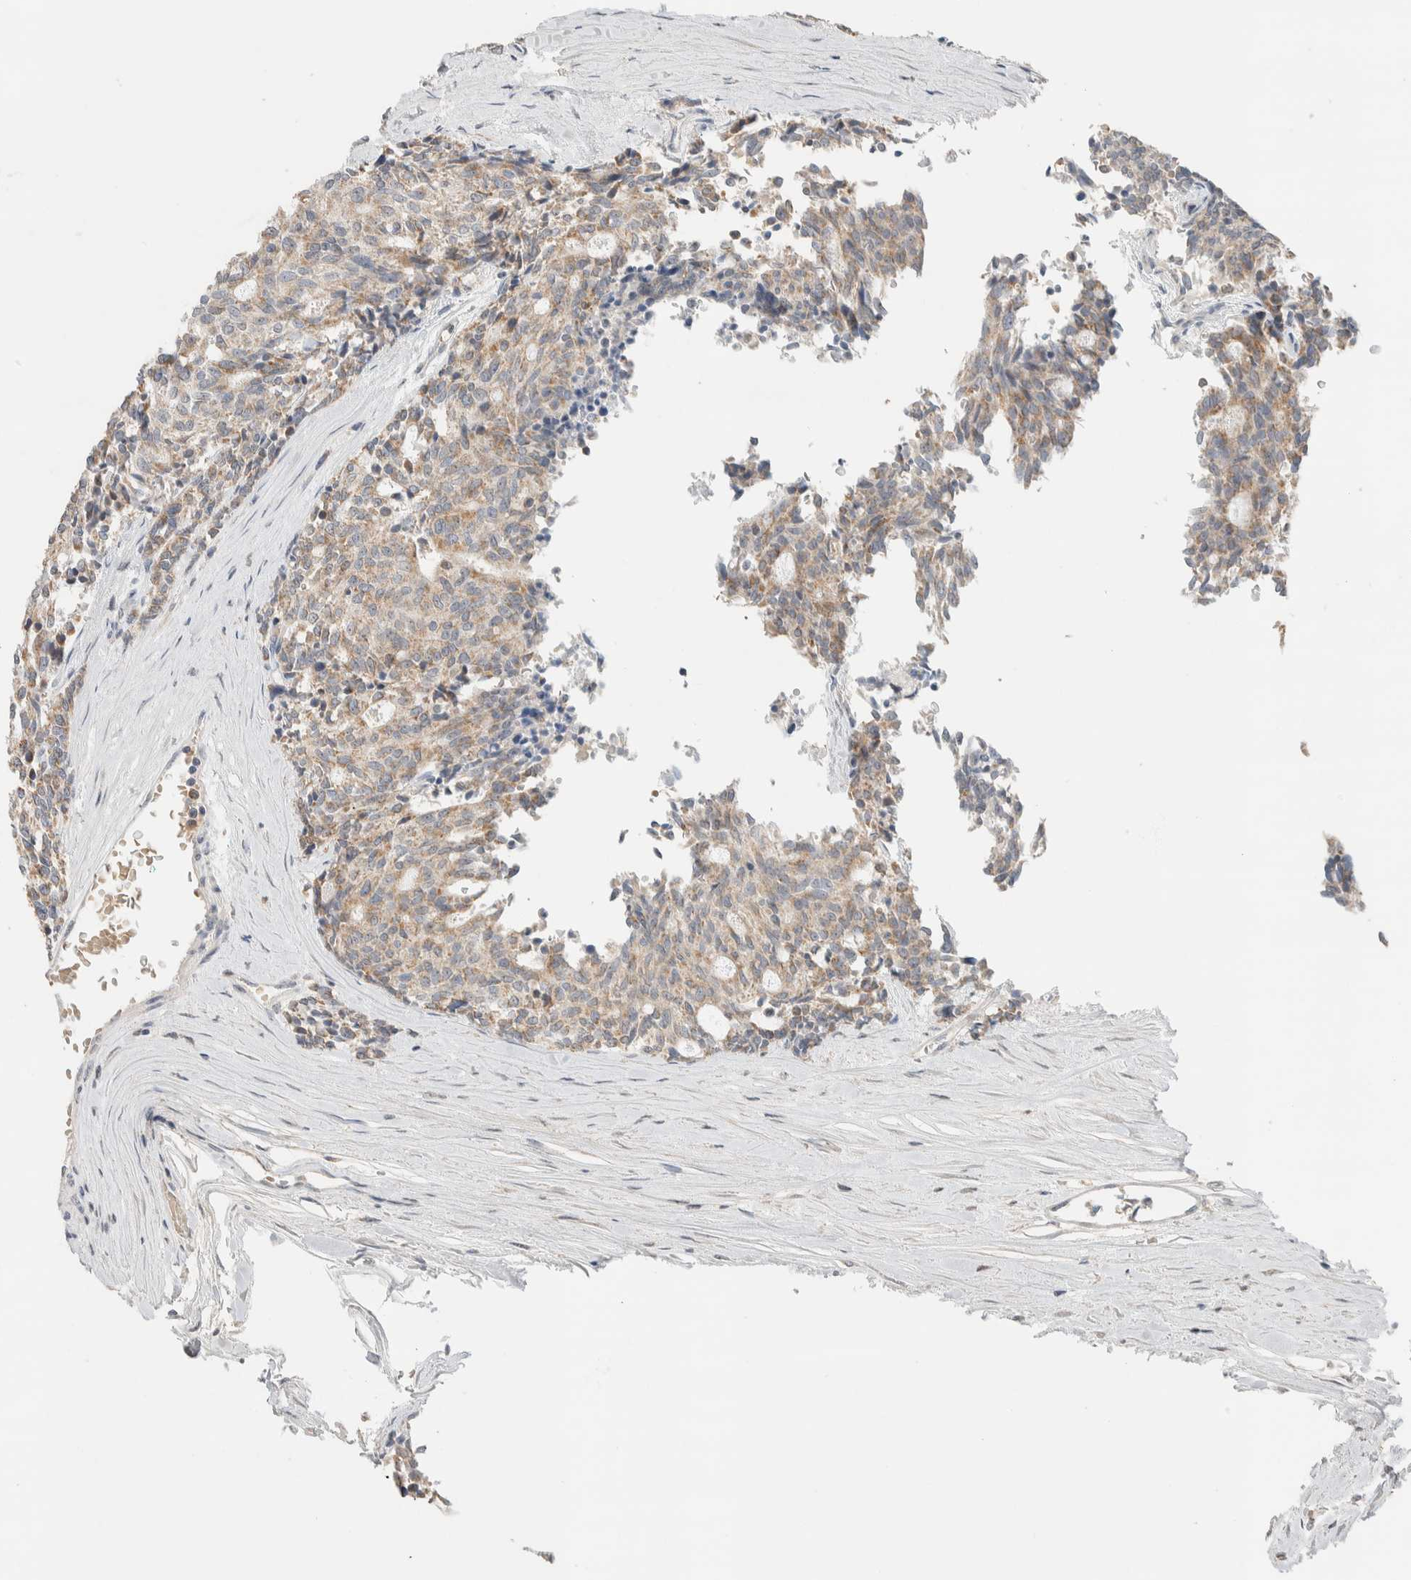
{"staining": {"intensity": "weak", "quantity": ">75%", "location": "cytoplasmic/membranous"}, "tissue": "carcinoid", "cell_type": "Tumor cells", "image_type": "cancer", "snomed": [{"axis": "morphology", "description": "Carcinoid, malignant, NOS"}, {"axis": "topography", "description": "Pancreas"}], "caption": "Malignant carcinoid stained with a brown dye displays weak cytoplasmic/membranous positive staining in about >75% of tumor cells.", "gene": "HDHD3", "patient": {"sex": "female", "age": 54}}